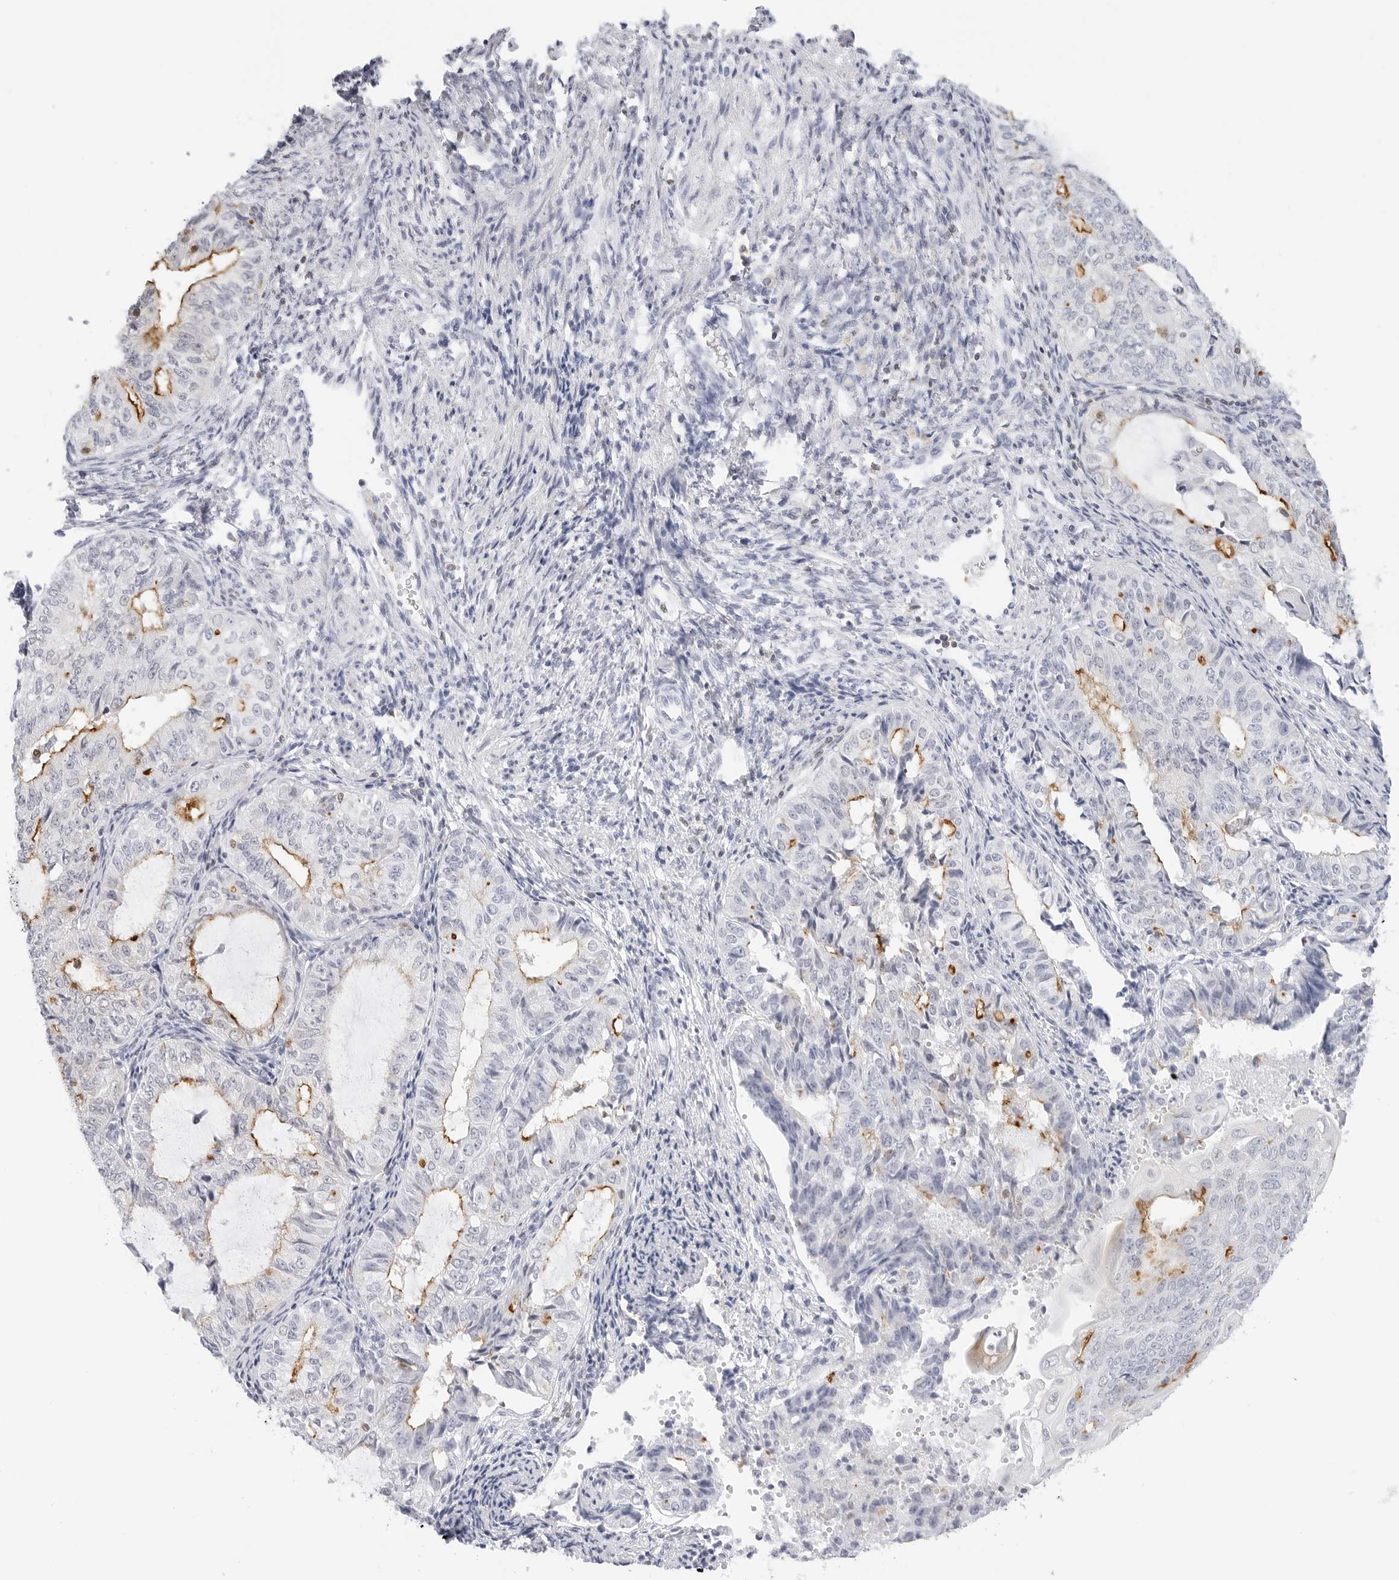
{"staining": {"intensity": "strong", "quantity": "25%-75%", "location": "cytoplasmic/membranous"}, "tissue": "endometrial cancer", "cell_type": "Tumor cells", "image_type": "cancer", "snomed": [{"axis": "morphology", "description": "Adenocarcinoma, NOS"}, {"axis": "topography", "description": "Endometrium"}], "caption": "Protein expression analysis of human endometrial adenocarcinoma reveals strong cytoplasmic/membranous positivity in approximately 25%-75% of tumor cells. The staining is performed using DAB (3,3'-diaminobenzidine) brown chromogen to label protein expression. The nuclei are counter-stained blue using hematoxylin.", "gene": "SLC9A3R1", "patient": {"sex": "female", "age": 32}}